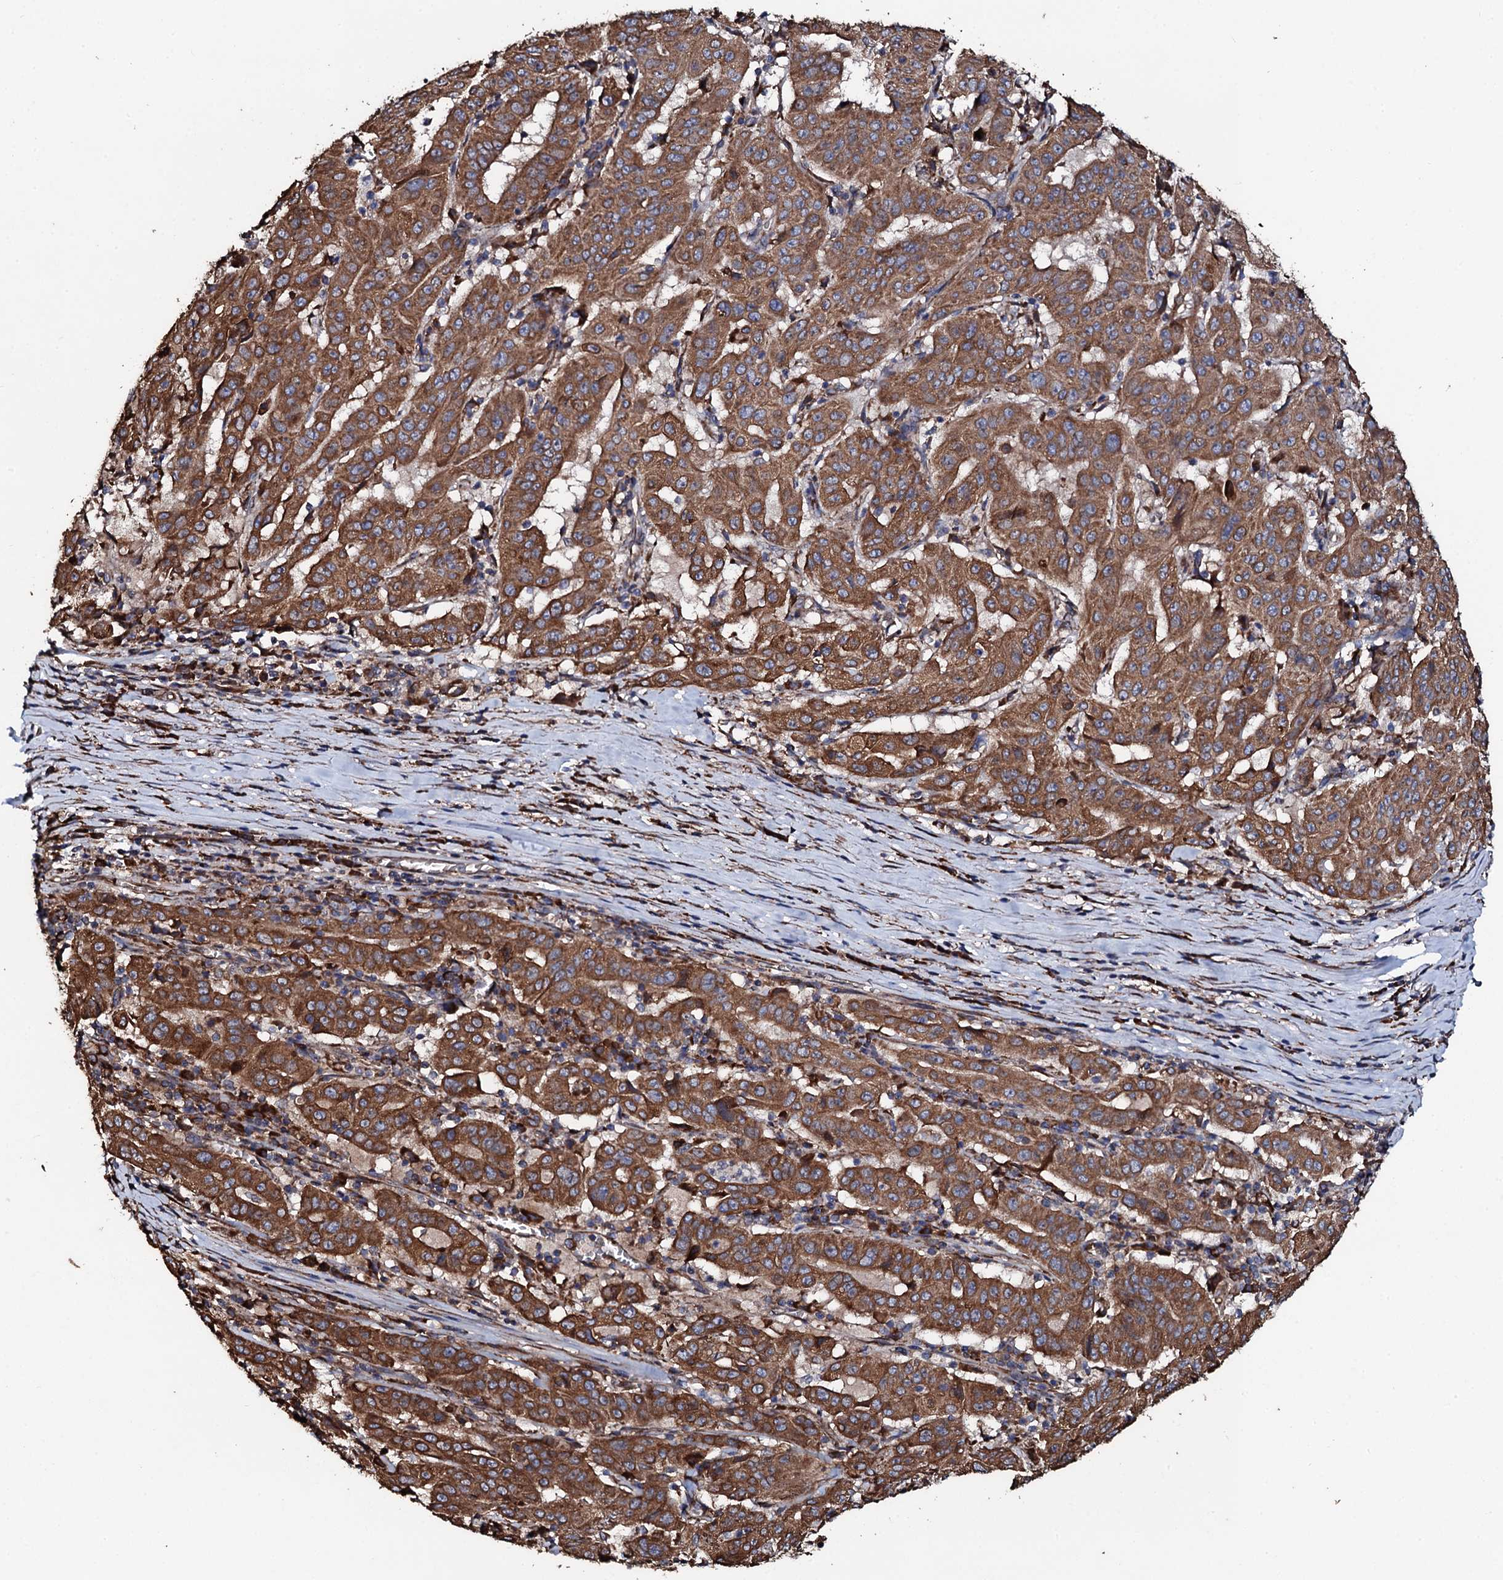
{"staining": {"intensity": "strong", "quantity": ">75%", "location": "cytoplasmic/membranous"}, "tissue": "pancreatic cancer", "cell_type": "Tumor cells", "image_type": "cancer", "snomed": [{"axis": "morphology", "description": "Adenocarcinoma, NOS"}, {"axis": "topography", "description": "Pancreas"}], "caption": "Tumor cells demonstrate high levels of strong cytoplasmic/membranous staining in about >75% of cells in pancreatic cancer (adenocarcinoma).", "gene": "CKAP5", "patient": {"sex": "male", "age": 63}}